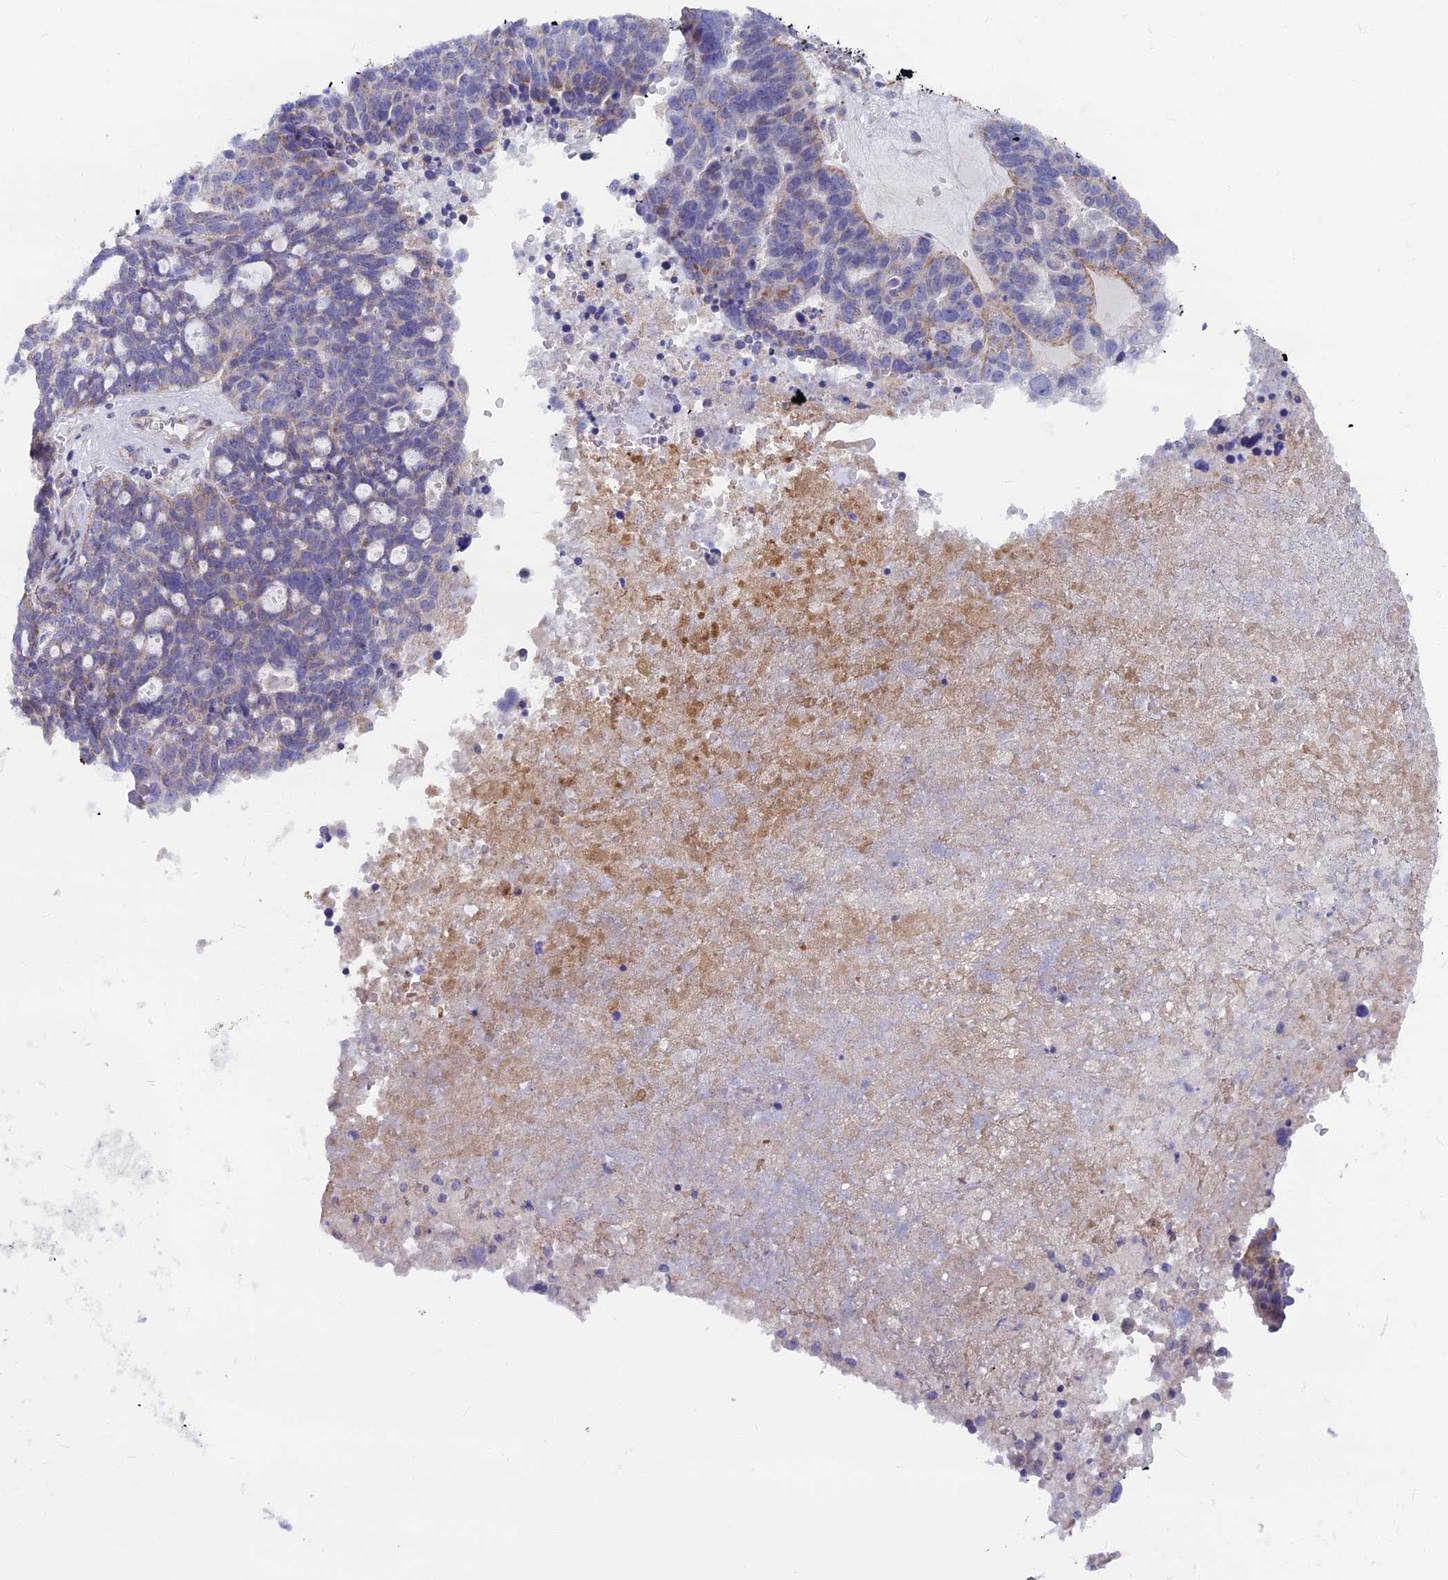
{"staining": {"intensity": "weak", "quantity": "<25%", "location": "cytoplasmic/membranous"}, "tissue": "ovarian cancer", "cell_type": "Tumor cells", "image_type": "cancer", "snomed": [{"axis": "morphology", "description": "Cystadenocarcinoma, serous, NOS"}, {"axis": "topography", "description": "Ovary"}], "caption": "Serous cystadenocarcinoma (ovarian) stained for a protein using immunohistochemistry (IHC) exhibits no expression tumor cells.", "gene": "PLAC9", "patient": {"sex": "female", "age": 59}}